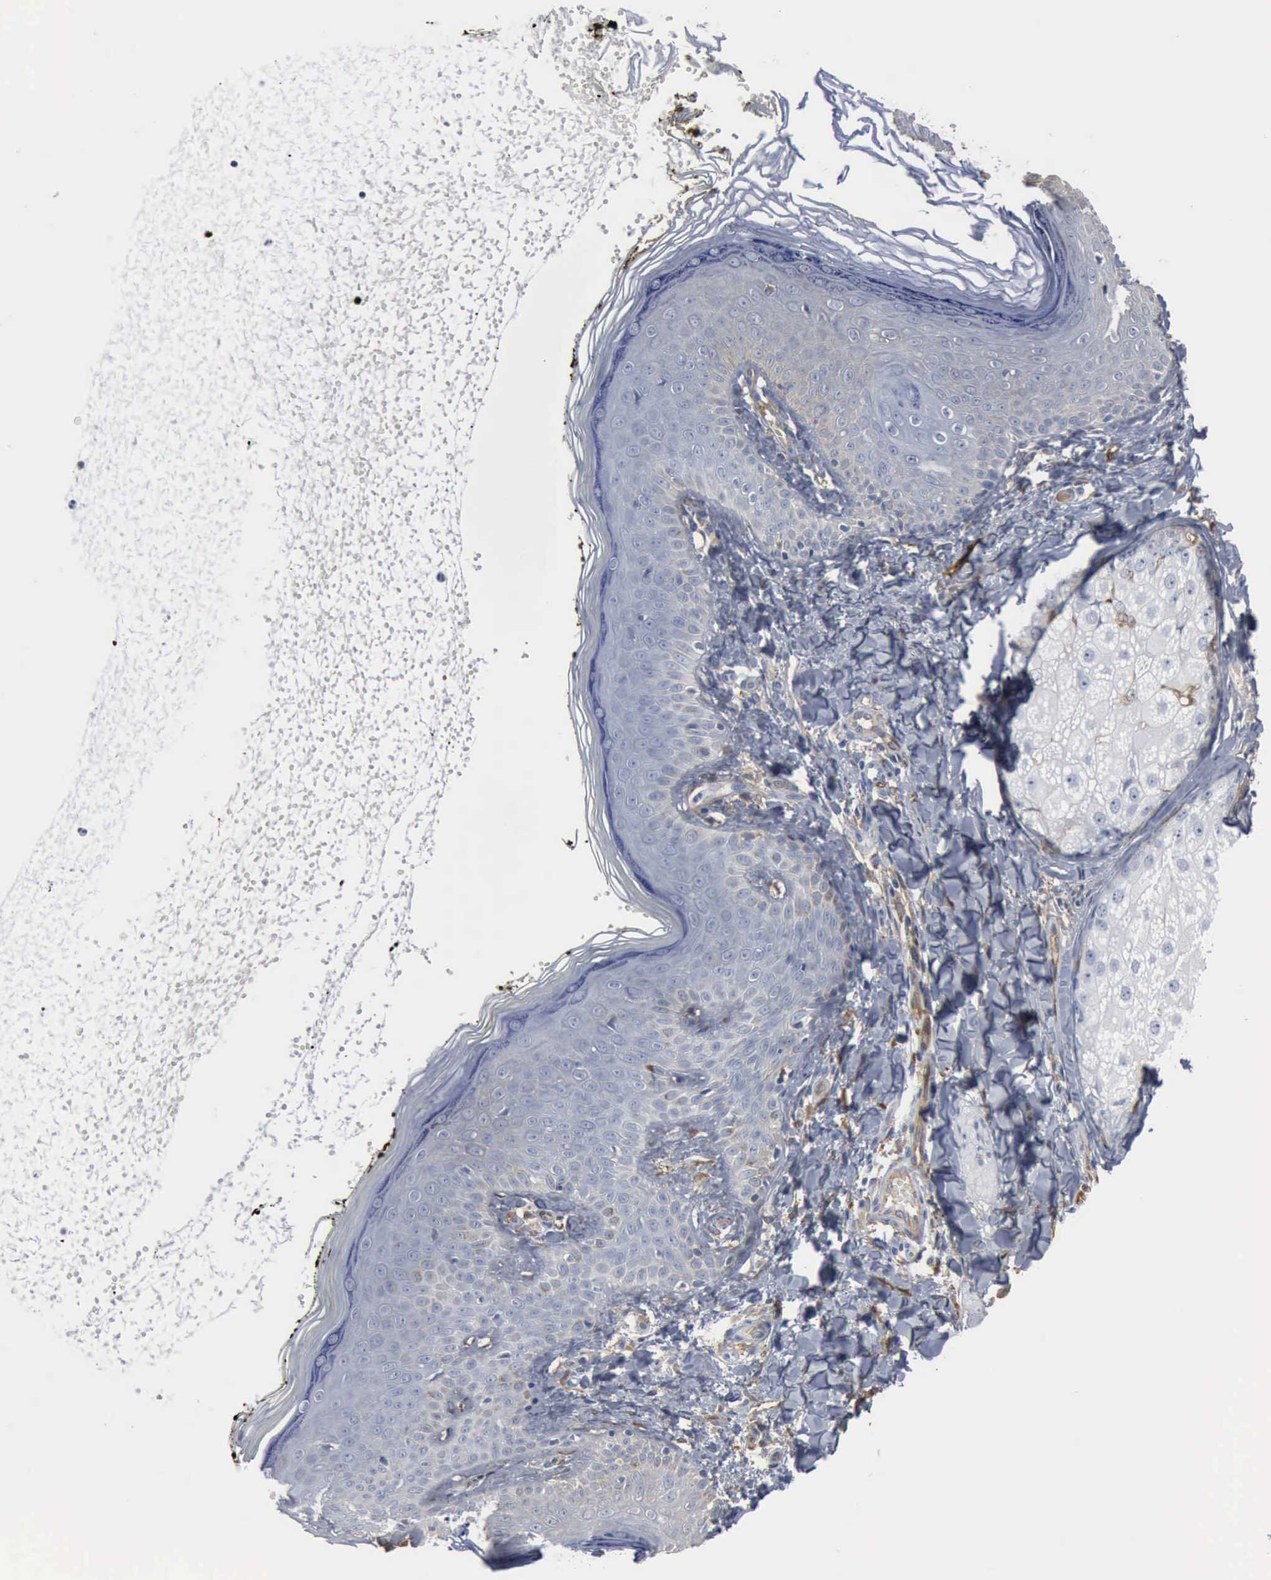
{"staining": {"intensity": "negative", "quantity": "none", "location": "none"}, "tissue": "skin", "cell_type": "Fibroblasts", "image_type": "normal", "snomed": [{"axis": "morphology", "description": "Normal tissue, NOS"}, {"axis": "topography", "description": "Skin"}], "caption": "Immunohistochemical staining of unremarkable human skin demonstrates no significant positivity in fibroblasts. (Brightfield microscopy of DAB (3,3'-diaminobenzidine) IHC at high magnification).", "gene": "FSCN1", "patient": {"sex": "female", "age": 15}}